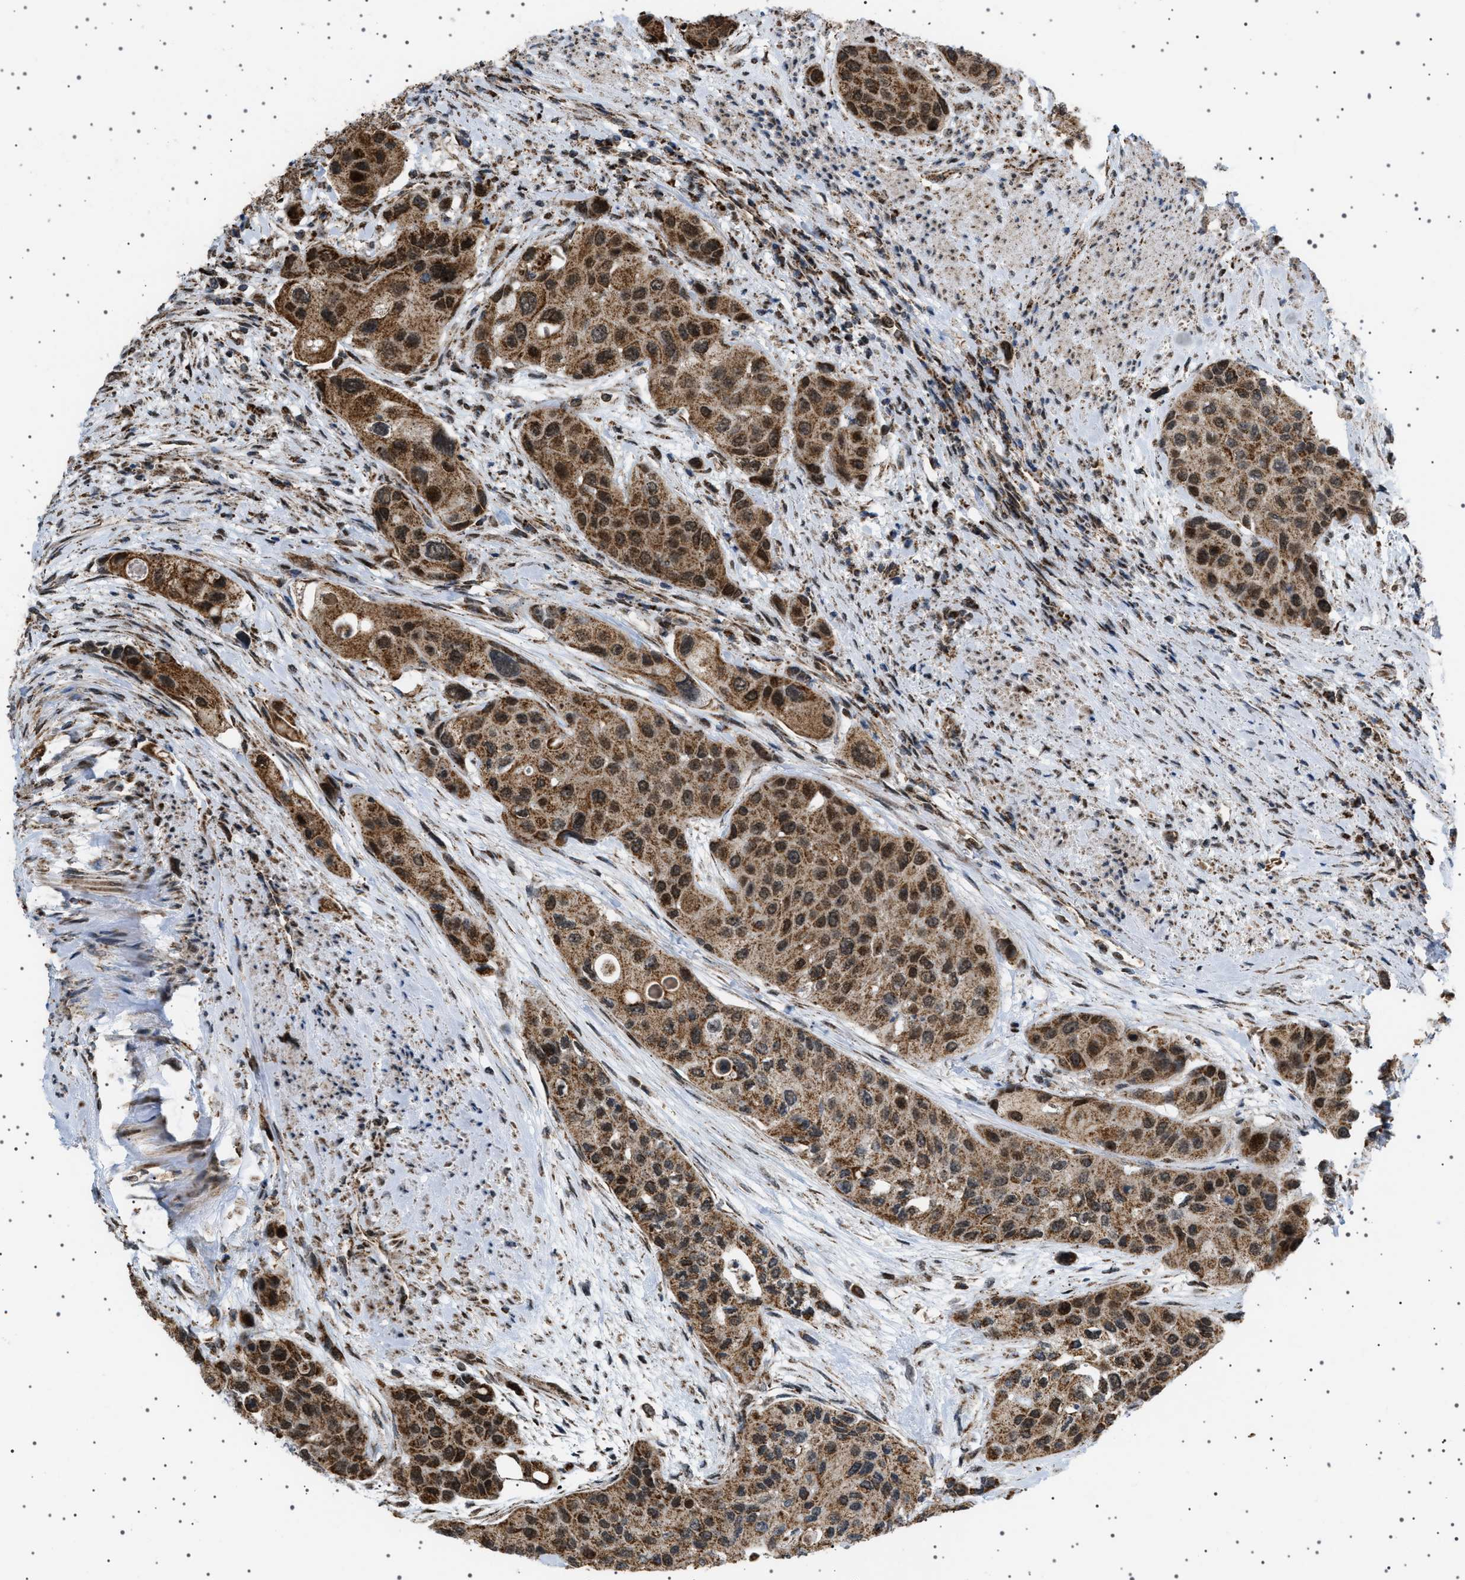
{"staining": {"intensity": "strong", "quantity": ">75%", "location": "cytoplasmic/membranous,nuclear"}, "tissue": "urothelial cancer", "cell_type": "Tumor cells", "image_type": "cancer", "snomed": [{"axis": "morphology", "description": "Urothelial carcinoma, High grade"}, {"axis": "topography", "description": "Urinary bladder"}], "caption": "This is an image of immunohistochemistry (IHC) staining of urothelial carcinoma (high-grade), which shows strong staining in the cytoplasmic/membranous and nuclear of tumor cells.", "gene": "MELK", "patient": {"sex": "female", "age": 56}}